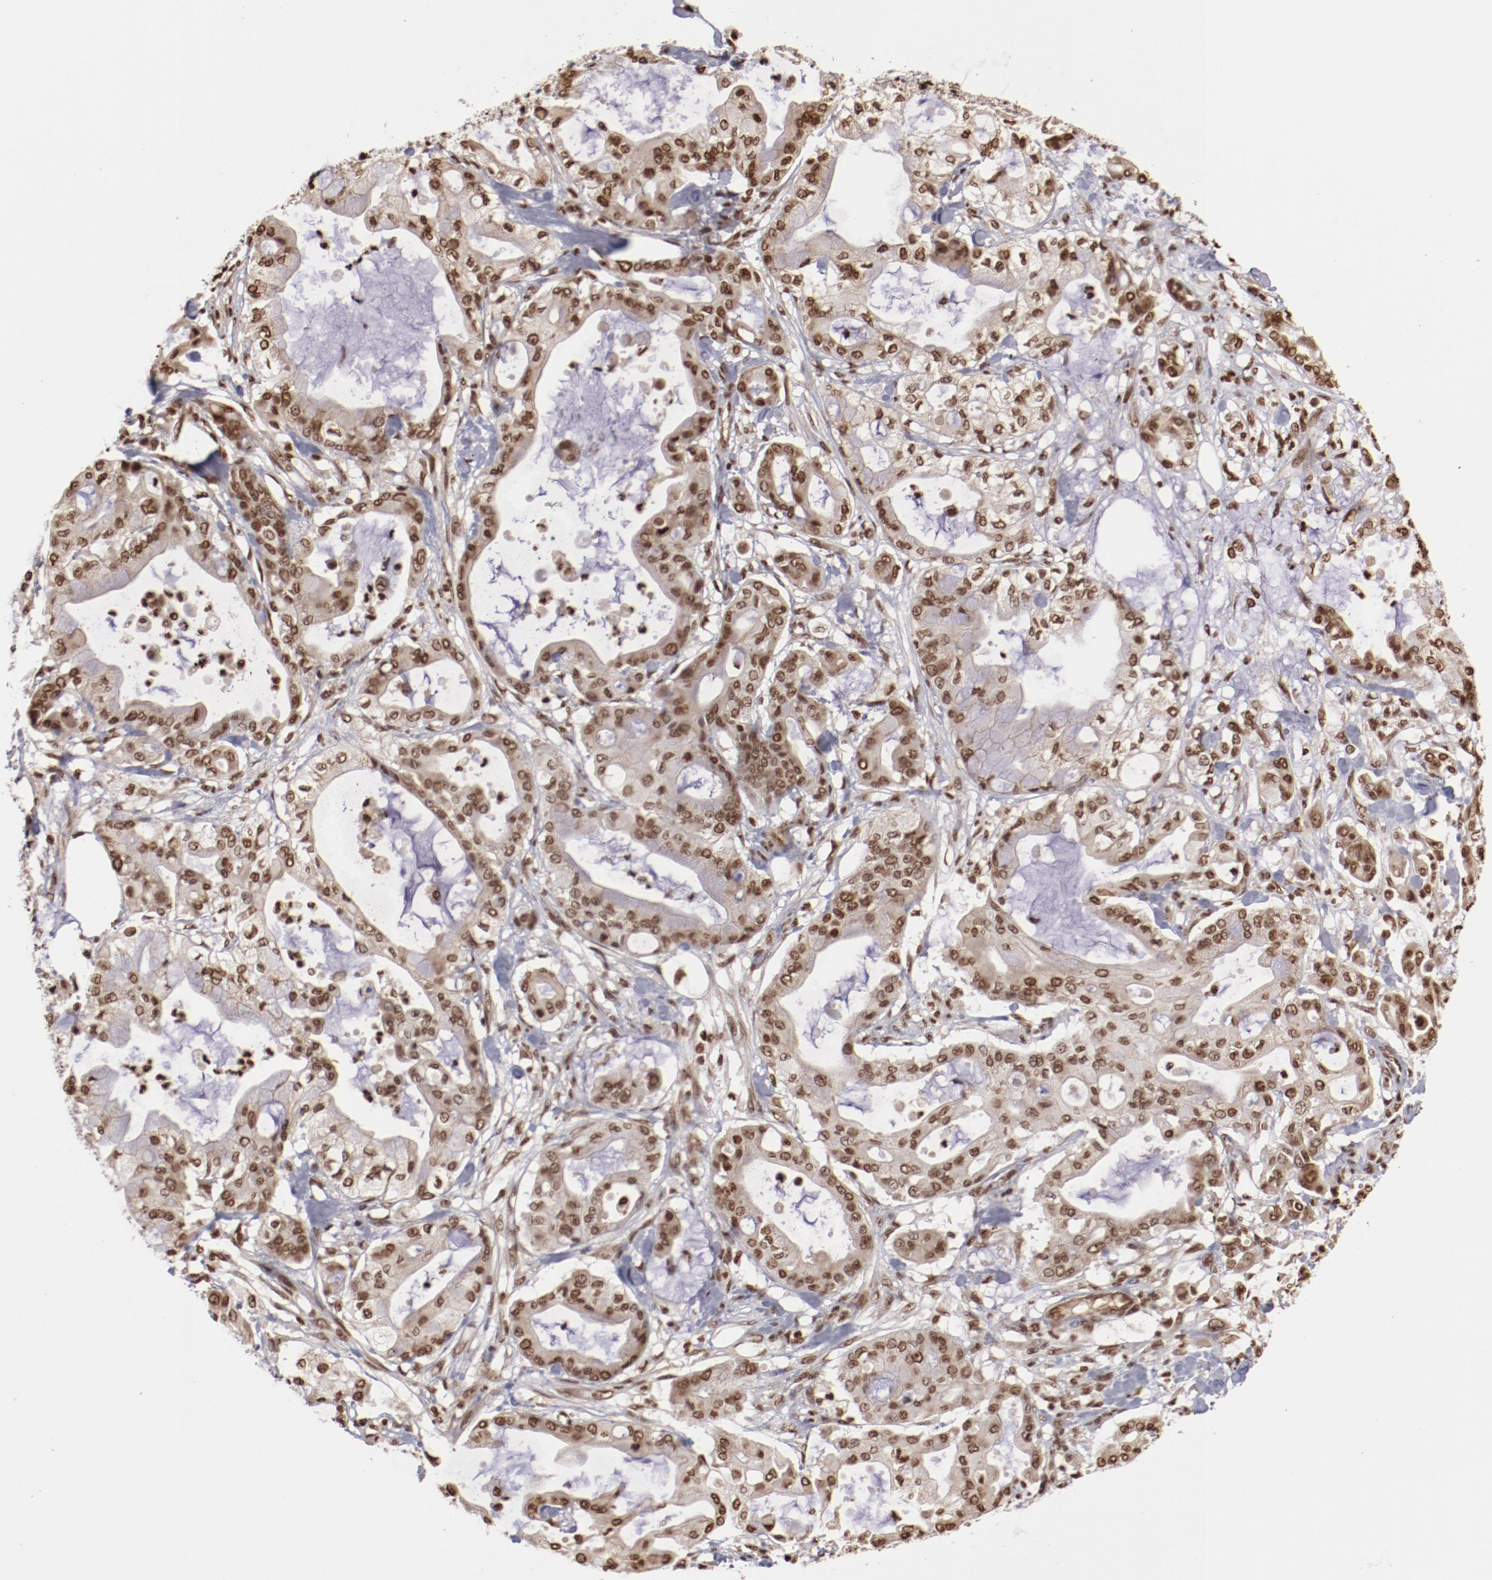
{"staining": {"intensity": "moderate", "quantity": ">75%", "location": "nuclear"}, "tissue": "pancreatic cancer", "cell_type": "Tumor cells", "image_type": "cancer", "snomed": [{"axis": "morphology", "description": "Adenocarcinoma, NOS"}, {"axis": "morphology", "description": "Adenocarcinoma, metastatic, NOS"}, {"axis": "topography", "description": "Lymph node"}, {"axis": "topography", "description": "Pancreas"}, {"axis": "topography", "description": "Duodenum"}], "caption": "There is medium levels of moderate nuclear expression in tumor cells of pancreatic metastatic adenocarcinoma, as demonstrated by immunohistochemical staining (brown color).", "gene": "ABL2", "patient": {"sex": "female", "age": 64}}